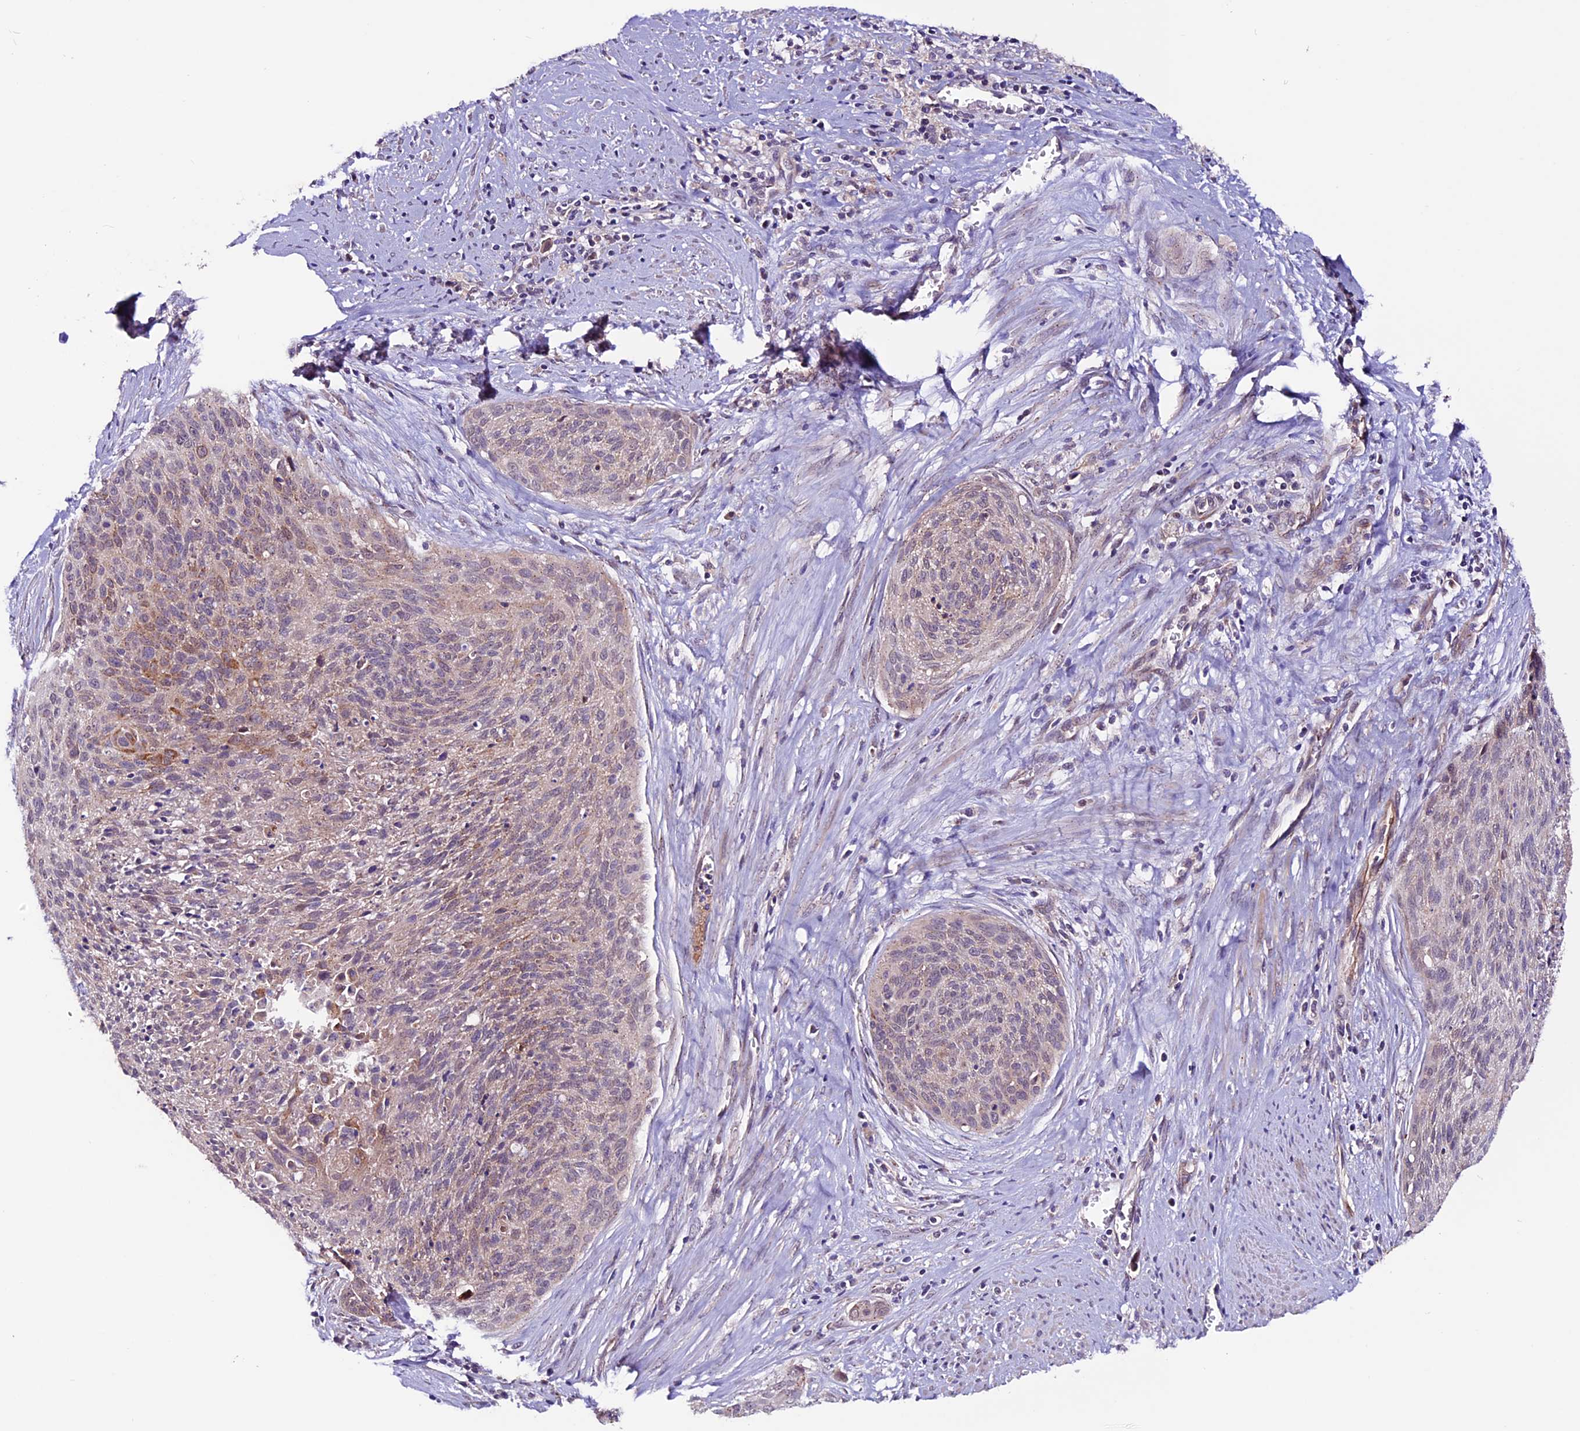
{"staining": {"intensity": "weak", "quantity": "25%-75%", "location": "cytoplasmic/membranous"}, "tissue": "cervical cancer", "cell_type": "Tumor cells", "image_type": "cancer", "snomed": [{"axis": "morphology", "description": "Squamous cell carcinoma, NOS"}, {"axis": "topography", "description": "Cervix"}], "caption": "An immunohistochemistry image of tumor tissue is shown. Protein staining in brown shows weak cytoplasmic/membranous positivity in cervical cancer (squamous cell carcinoma) within tumor cells. (IHC, brightfield microscopy, high magnification).", "gene": "RINL", "patient": {"sex": "female", "age": 55}}